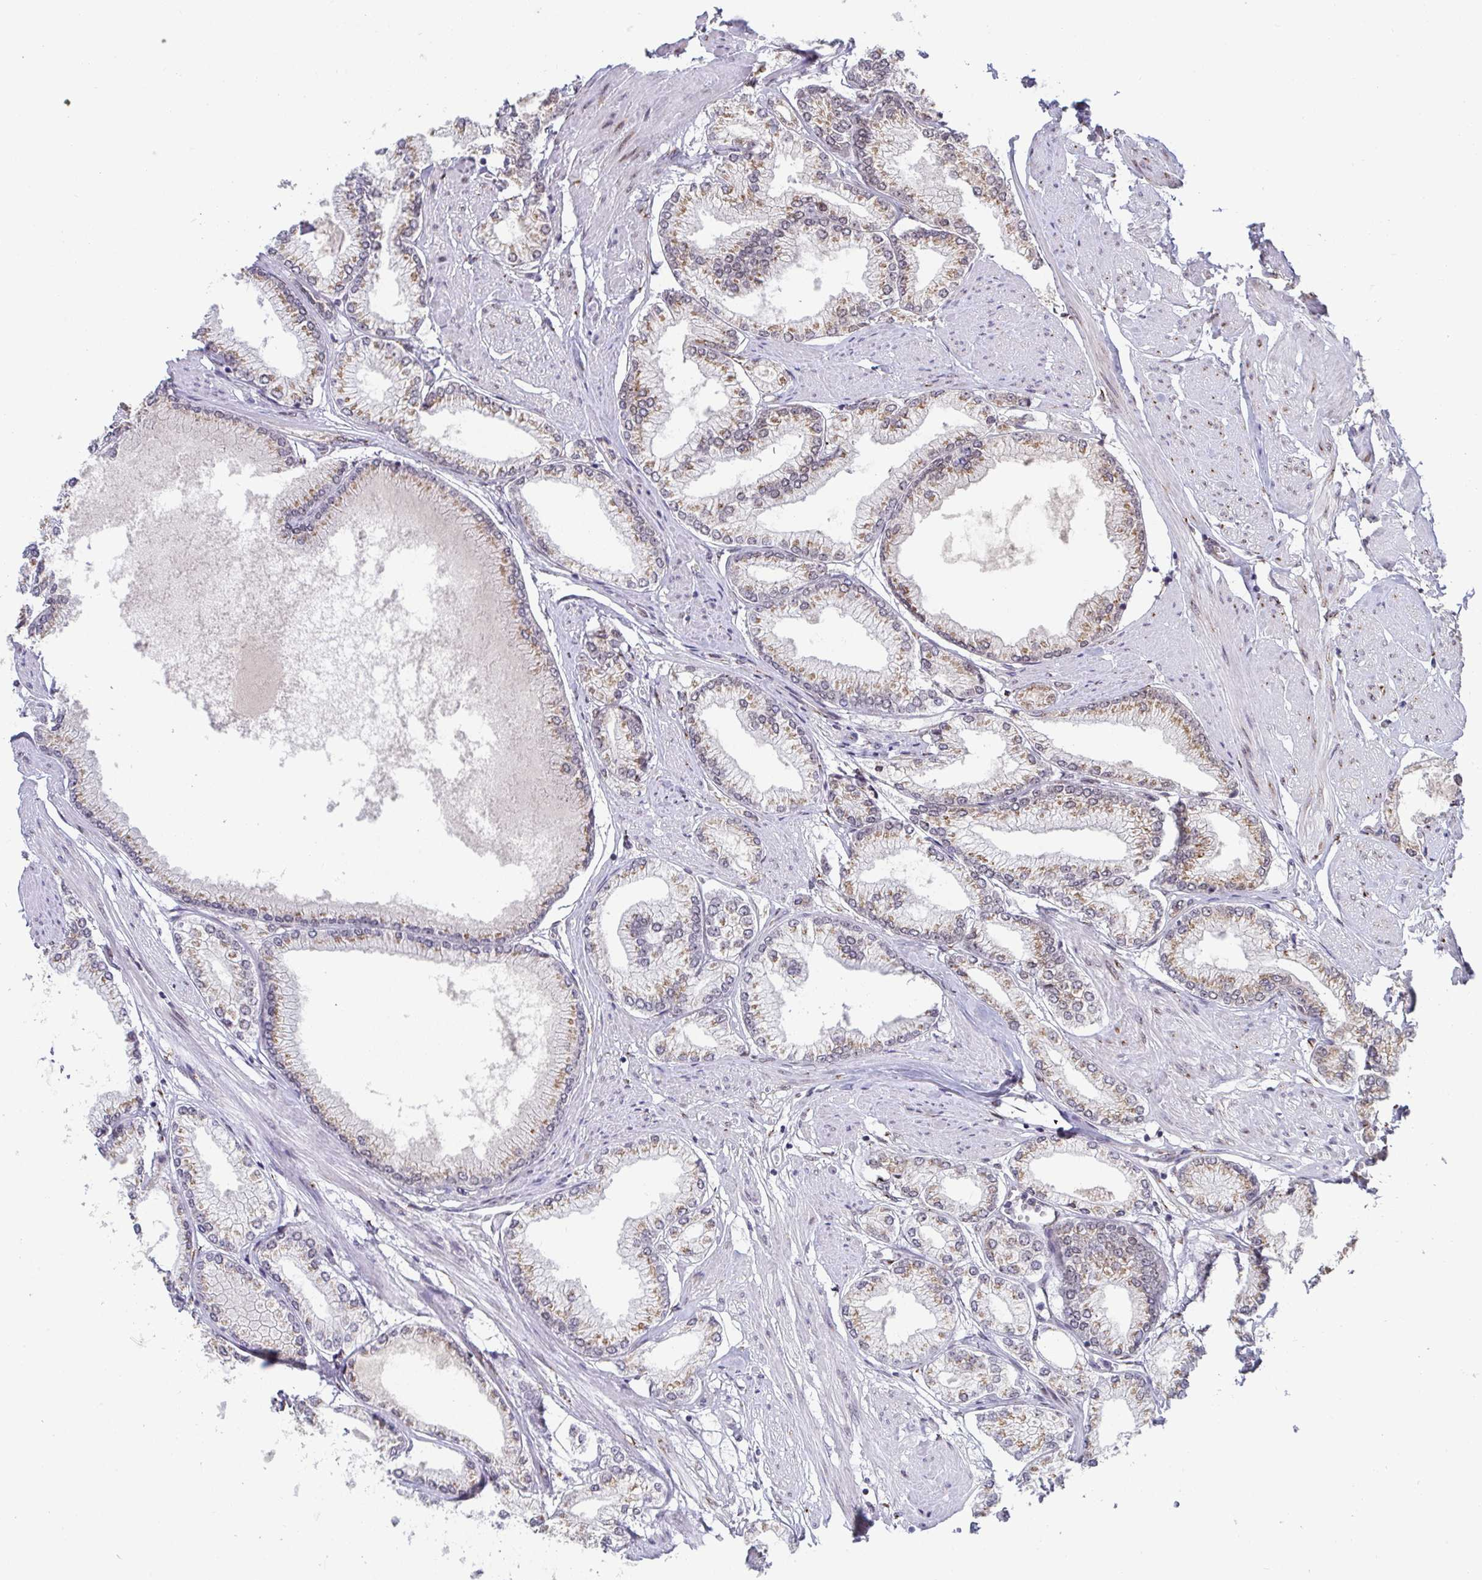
{"staining": {"intensity": "moderate", "quantity": ">75%", "location": "cytoplasmic/membranous"}, "tissue": "prostate cancer", "cell_type": "Tumor cells", "image_type": "cancer", "snomed": [{"axis": "morphology", "description": "Adenocarcinoma, High grade"}, {"axis": "topography", "description": "Prostate"}], "caption": "Immunohistochemistry of human prostate cancer demonstrates medium levels of moderate cytoplasmic/membranous expression in about >75% of tumor cells. (IHC, brightfield microscopy, high magnification).", "gene": "ATP5MJ", "patient": {"sex": "male", "age": 68}}